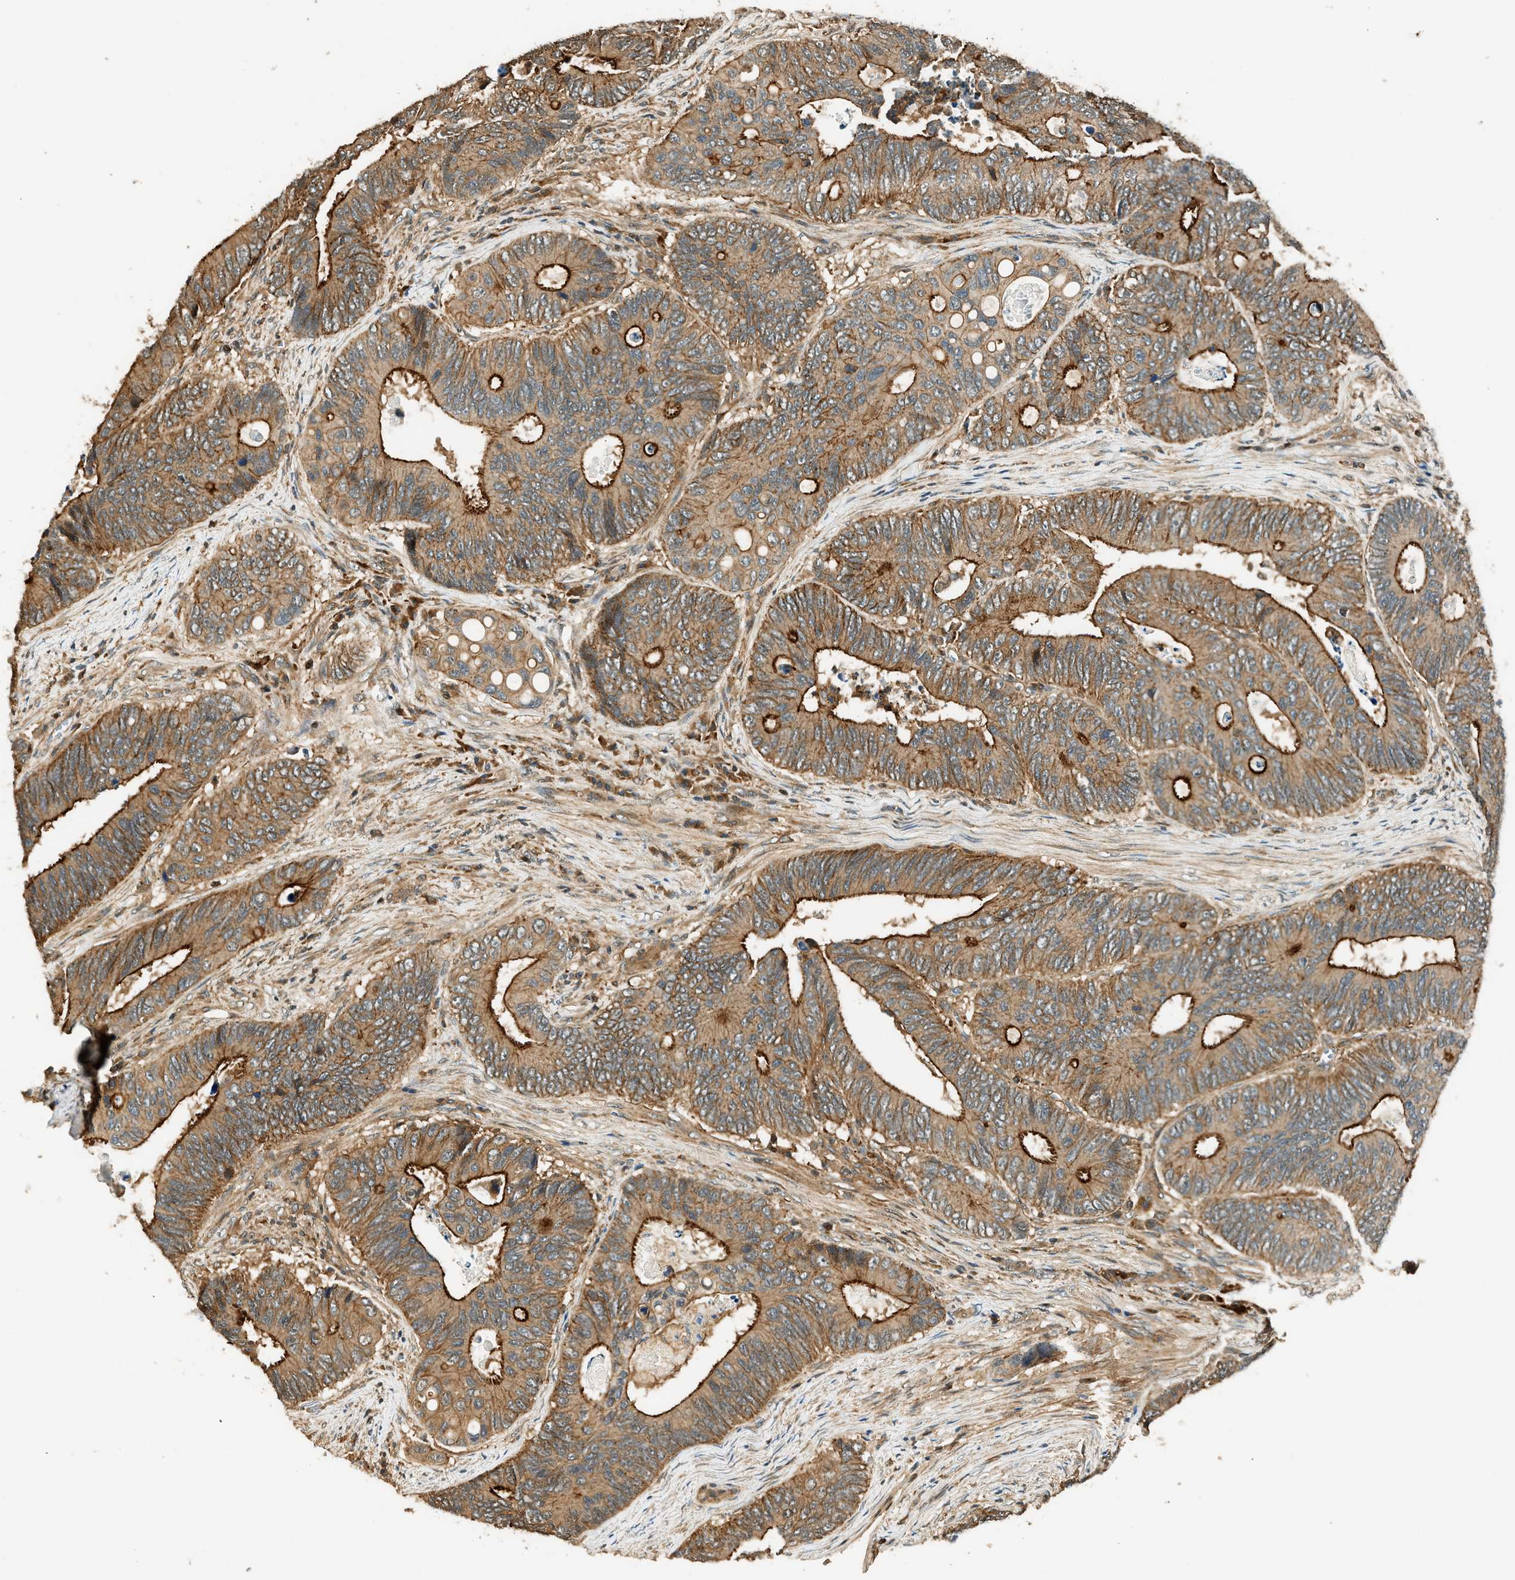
{"staining": {"intensity": "strong", "quantity": "25%-75%", "location": "cytoplasmic/membranous"}, "tissue": "colorectal cancer", "cell_type": "Tumor cells", "image_type": "cancer", "snomed": [{"axis": "morphology", "description": "Inflammation, NOS"}, {"axis": "morphology", "description": "Adenocarcinoma, NOS"}, {"axis": "topography", "description": "Colon"}], "caption": "A brown stain highlights strong cytoplasmic/membranous expression of a protein in colorectal cancer (adenocarcinoma) tumor cells.", "gene": "ARHGEF11", "patient": {"sex": "male", "age": 72}}